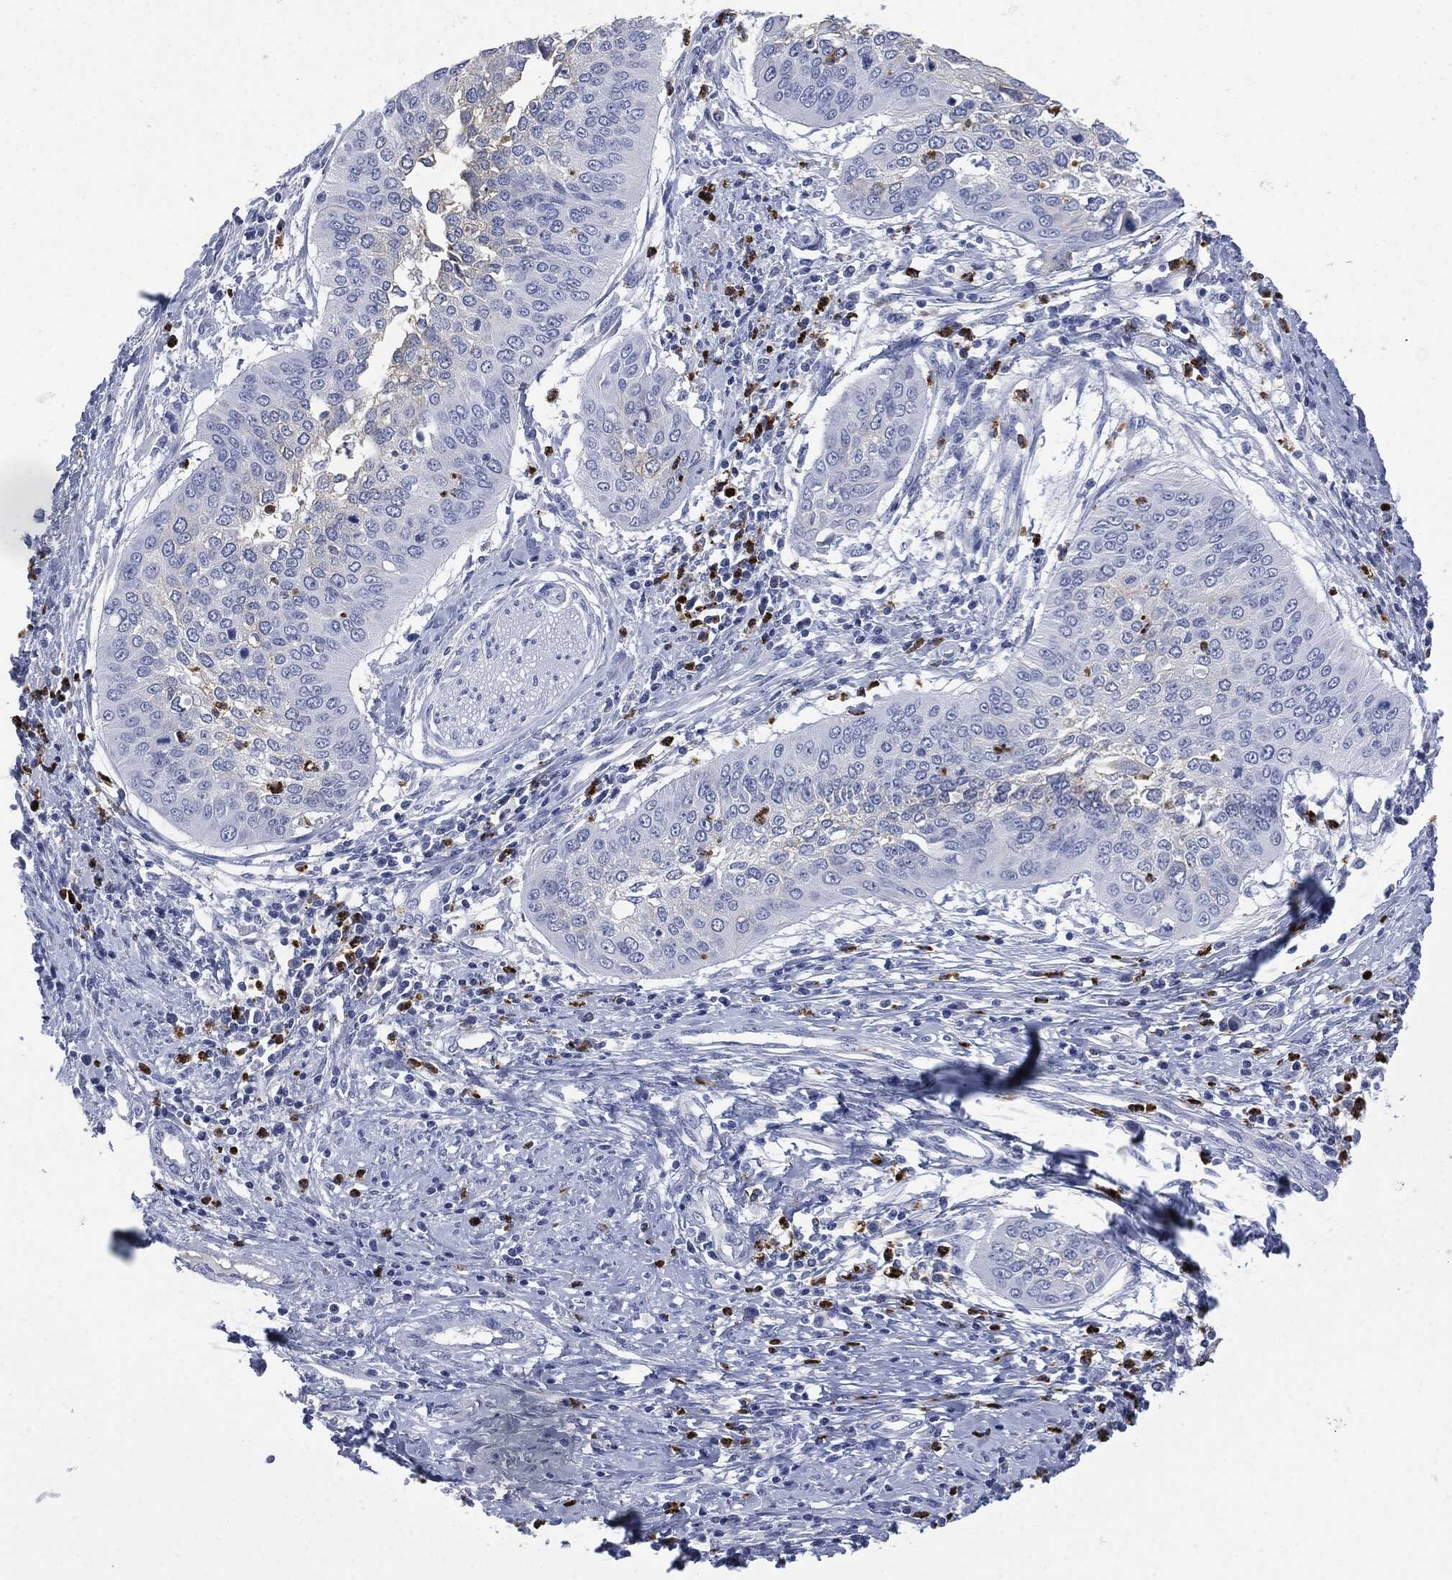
{"staining": {"intensity": "negative", "quantity": "none", "location": "none"}, "tissue": "cervical cancer", "cell_type": "Tumor cells", "image_type": "cancer", "snomed": [{"axis": "morphology", "description": "Normal tissue, NOS"}, {"axis": "morphology", "description": "Squamous cell carcinoma, NOS"}, {"axis": "topography", "description": "Cervix"}], "caption": "A micrograph of human cervical cancer (squamous cell carcinoma) is negative for staining in tumor cells.", "gene": "CEACAM8", "patient": {"sex": "female", "age": 39}}